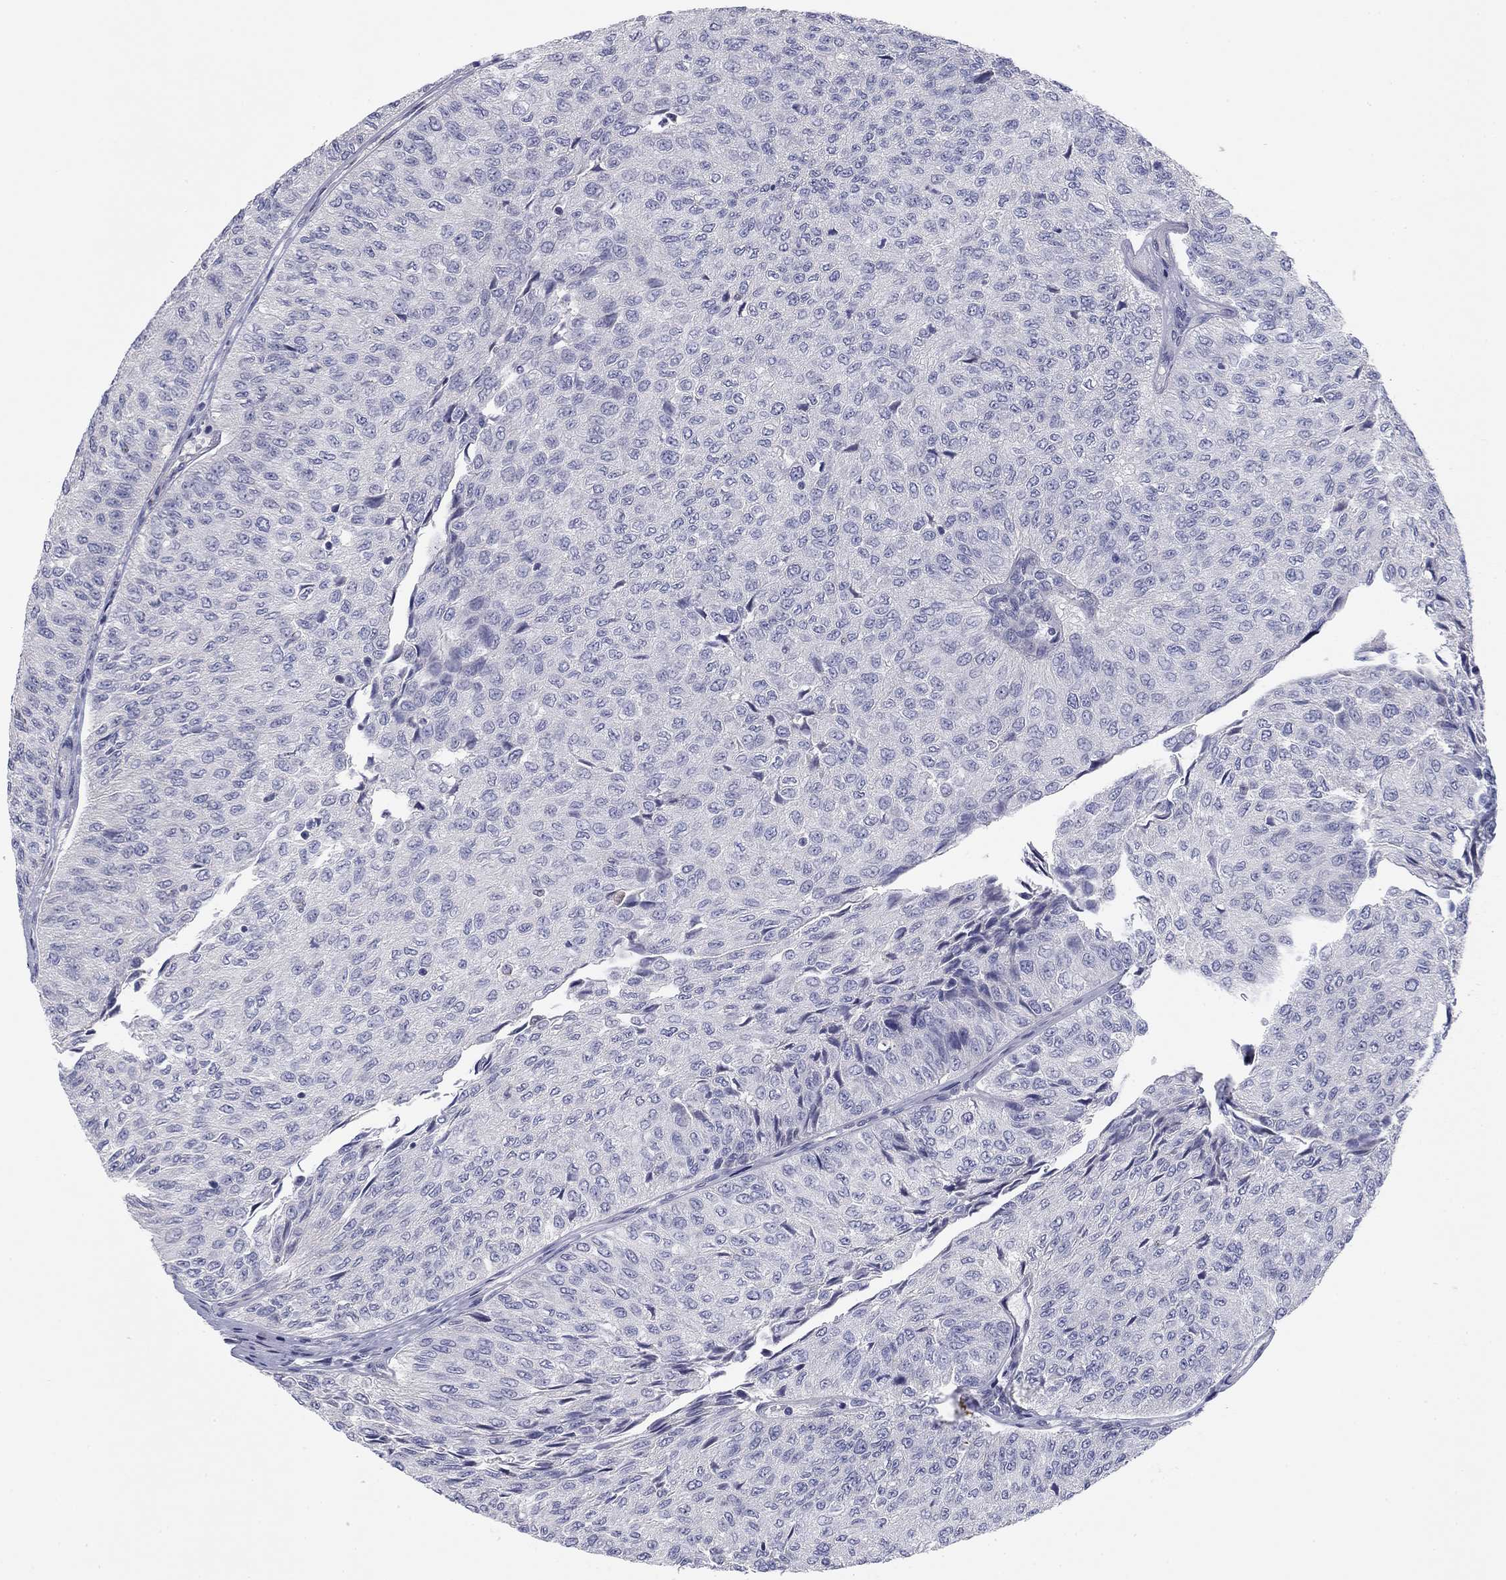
{"staining": {"intensity": "negative", "quantity": "none", "location": "none"}, "tissue": "urothelial cancer", "cell_type": "Tumor cells", "image_type": "cancer", "snomed": [{"axis": "morphology", "description": "Urothelial carcinoma, Low grade"}, {"axis": "topography", "description": "Urinary bladder"}], "caption": "Protein analysis of urothelial cancer shows no significant staining in tumor cells. The staining is performed using DAB brown chromogen with nuclei counter-stained in using hematoxylin.", "gene": "SEPTIN3", "patient": {"sex": "male", "age": 78}}